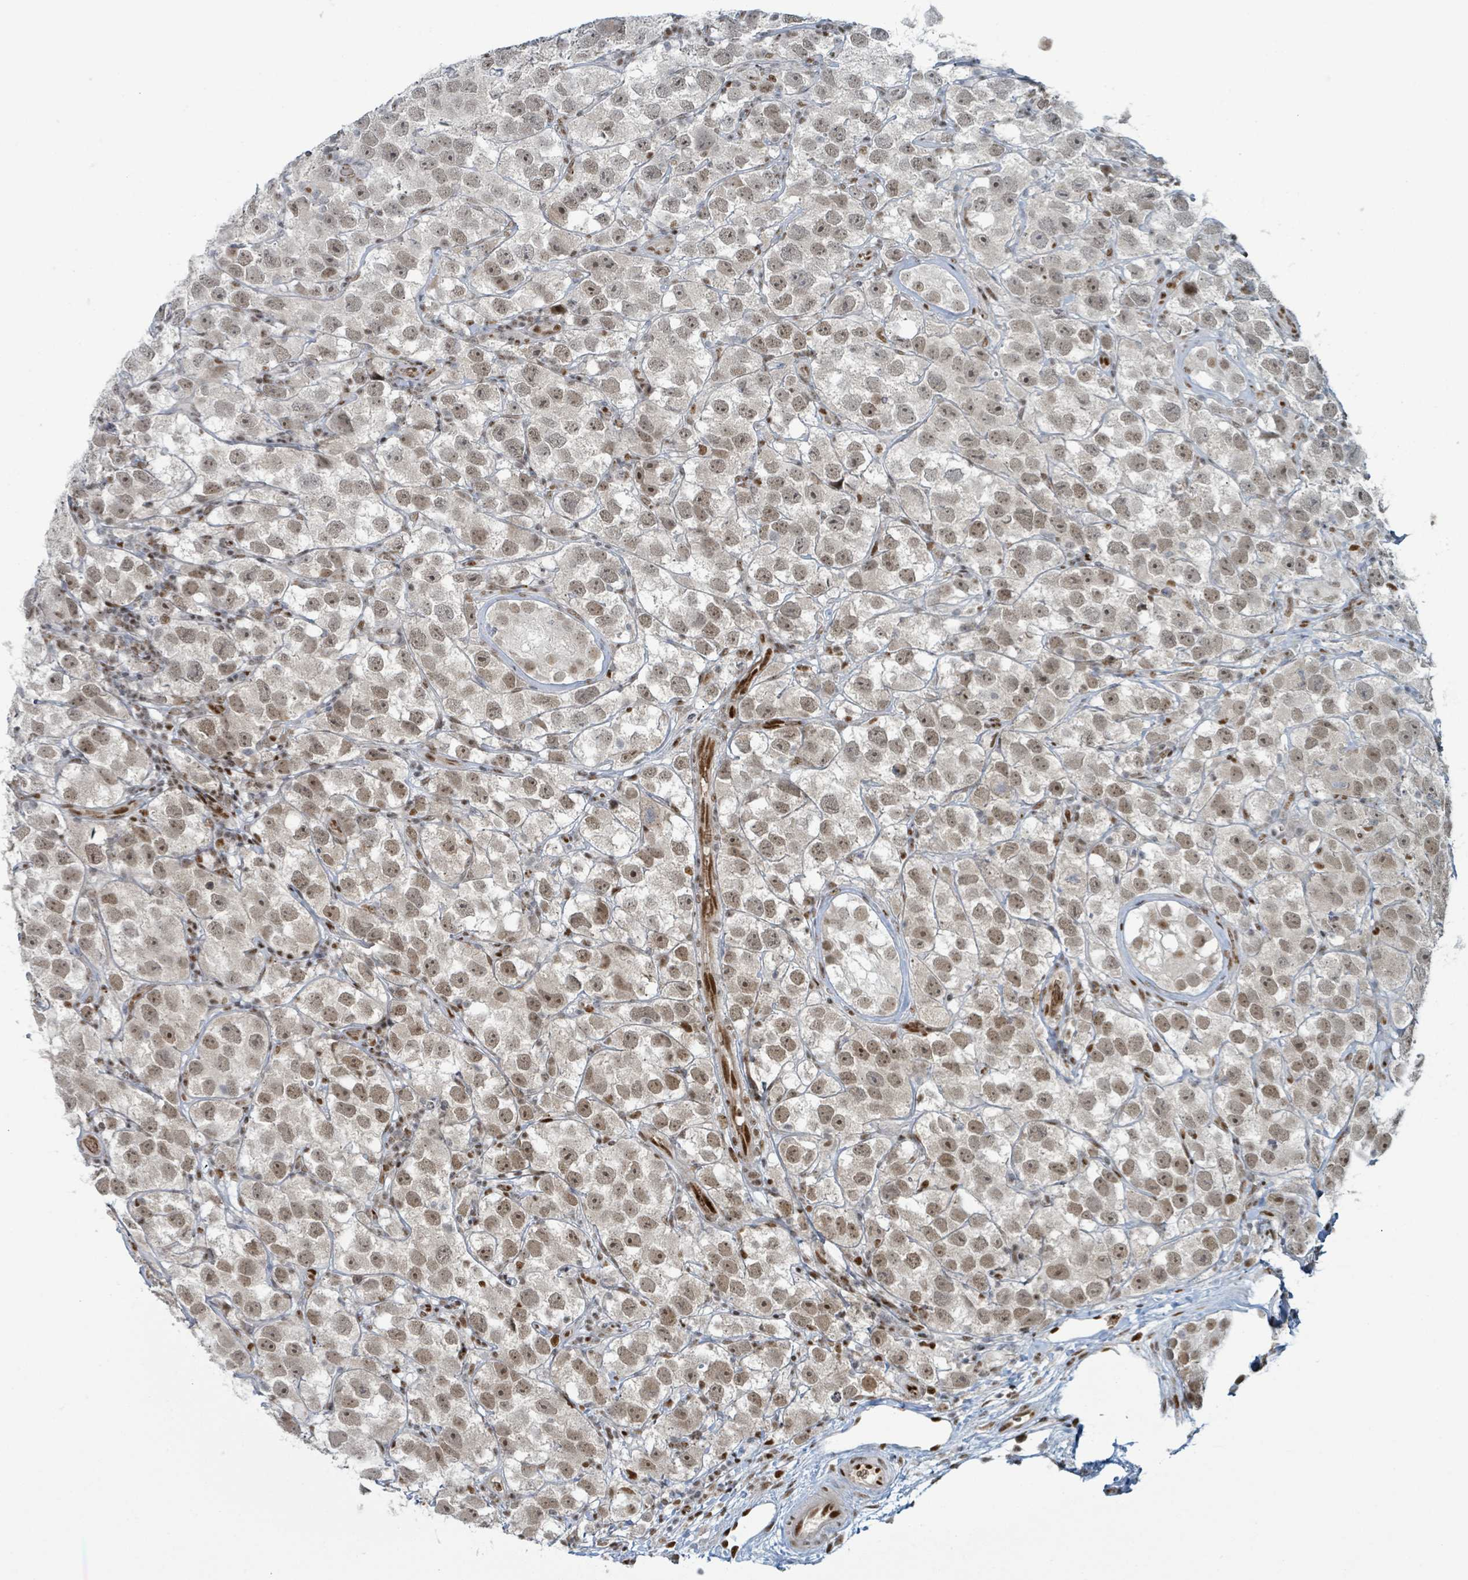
{"staining": {"intensity": "moderate", "quantity": "25%-75%", "location": "nuclear"}, "tissue": "testis cancer", "cell_type": "Tumor cells", "image_type": "cancer", "snomed": [{"axis": "morphology", "description": "Seminoma, NOS"}, {"axis": "topography", "description": "Testis"}], "caption": "IHC of testis cancer (seminoma) exhibits medium levels of moderate nuclear expression in about 25%-75% of tumor cells.", "gene": "KLF3", "patient": {"sex": "male", "age": 26}}